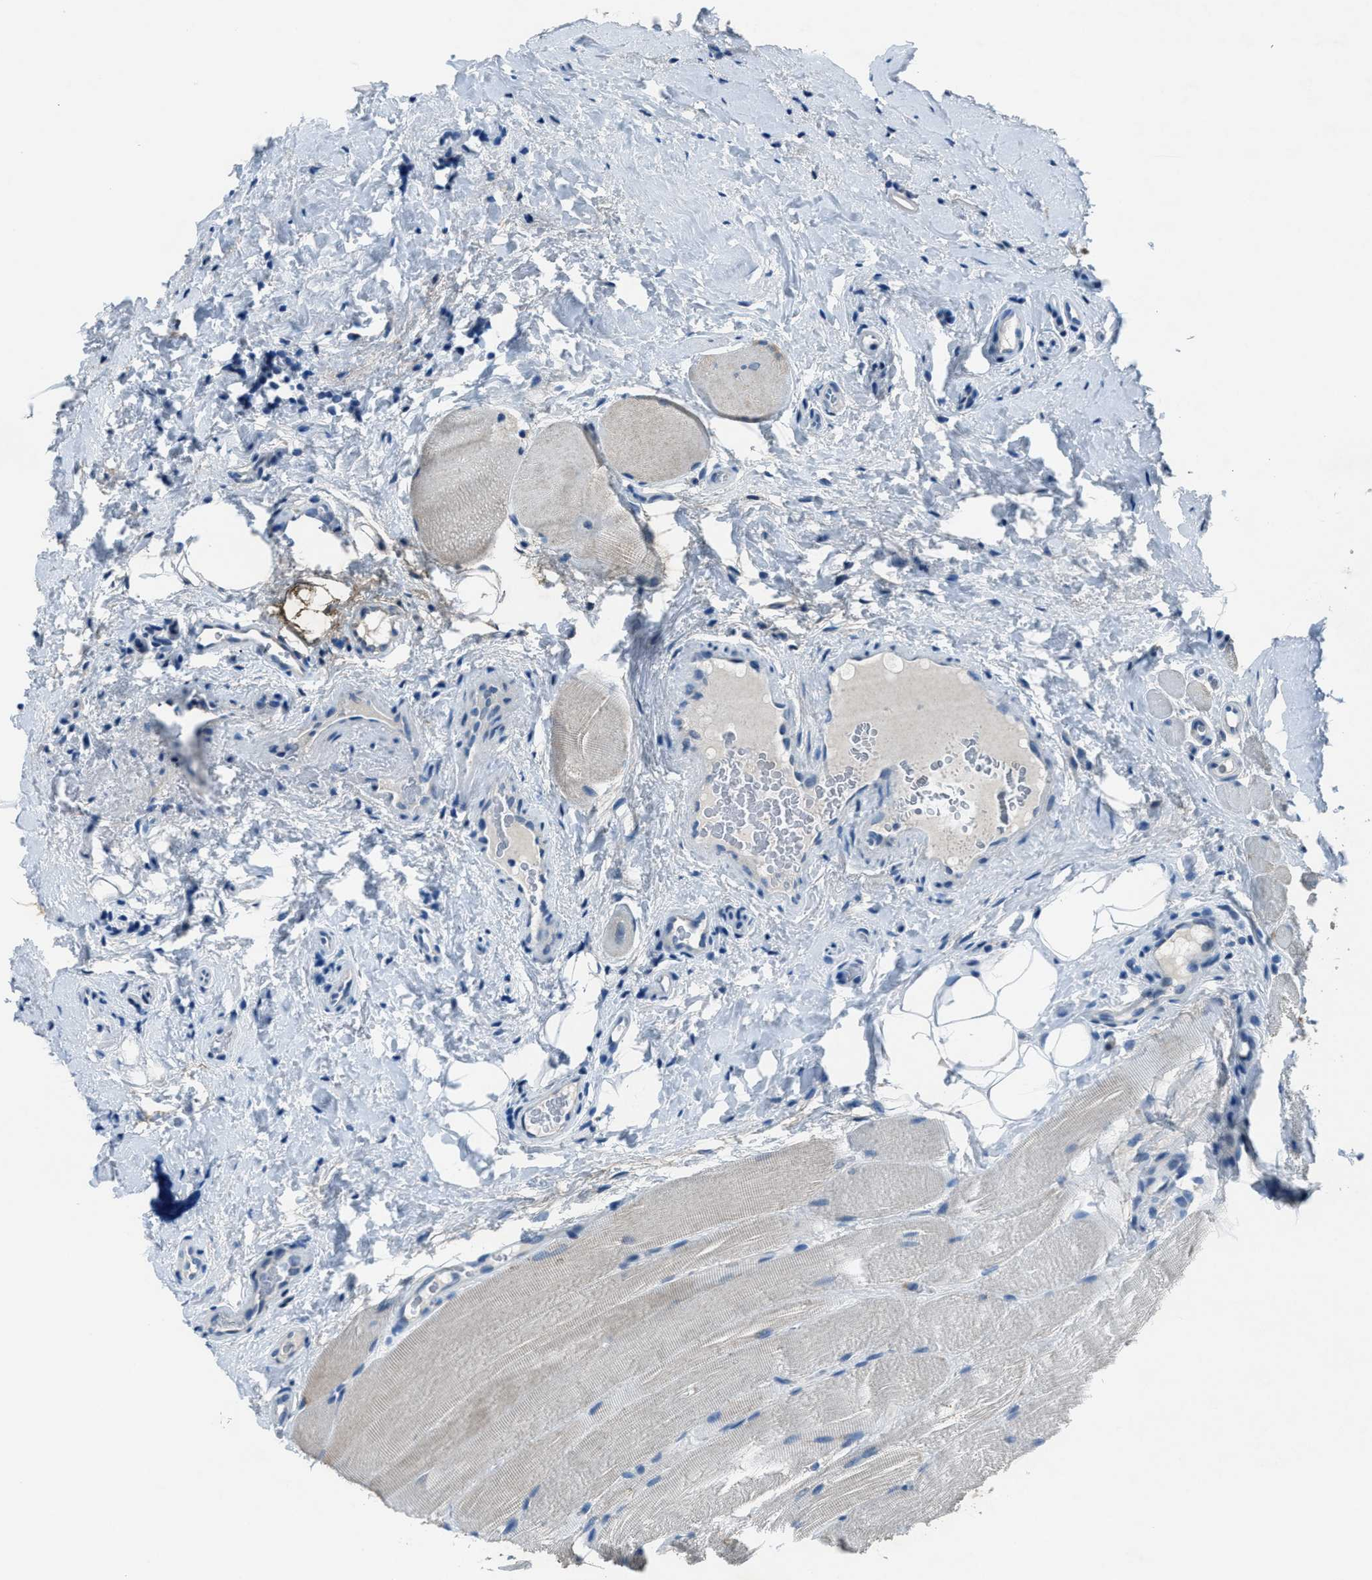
{"staining": {"intensity": "negative", "quantity": "none", "location": "none"}, "tissue": "tonsil", "cell_type": "Germinal center cells", "image_type": "normal", "snomed": [{"axis": "morphology", "description": "Normal tissue, NOS"}, {"axis": "topography", "description": "Tonsil"}], "caption": "This is an immunohistochemistry micrograph of benign tonsil. There is no expression in germinal center cells.", "gene": "ADAM2", "patient": {"sex": "male", "age": 31}}